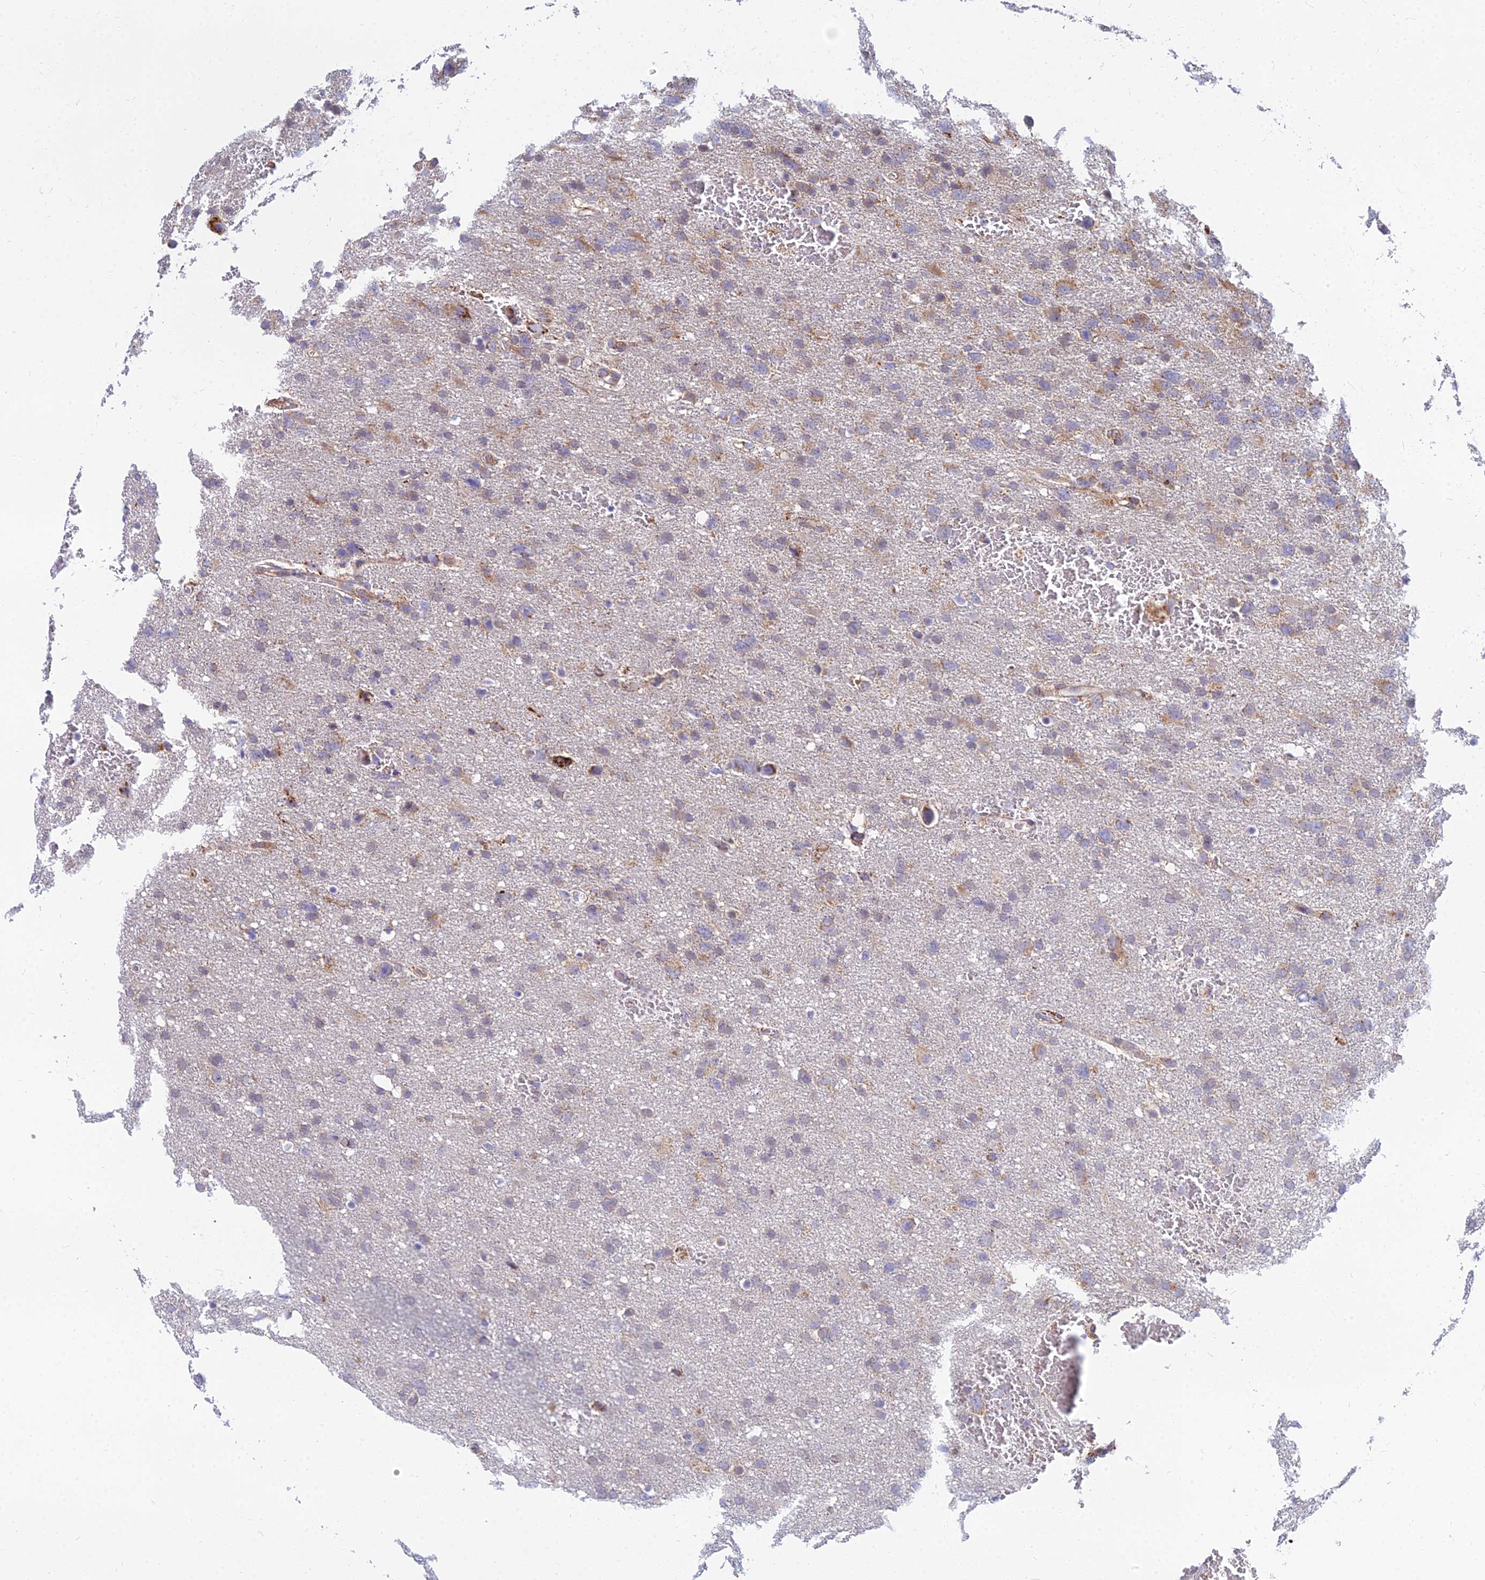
{"staining": {"intensity": "moderate", "quantity": "25%-75%", "location": "cytoplasmic/membranous"}, "tissue": "glioma", "cell_type": "Tumor cells", "image_type": "cancer", "snomed": [{"axis": "morphology", "description": "Glioma, malignant, High grade"}, {"axis": "topography", "description": "Brain"}], "caption": "This image demonstrates glioma stained with IHC to label a protein in brown. The cytoplasmic/membranous of tumor cells show moderate positivity for the protein. Nuclei are counter-stained blue.", "gene": "CCT6B", "patient": {"sex": "male", "age": 61}}